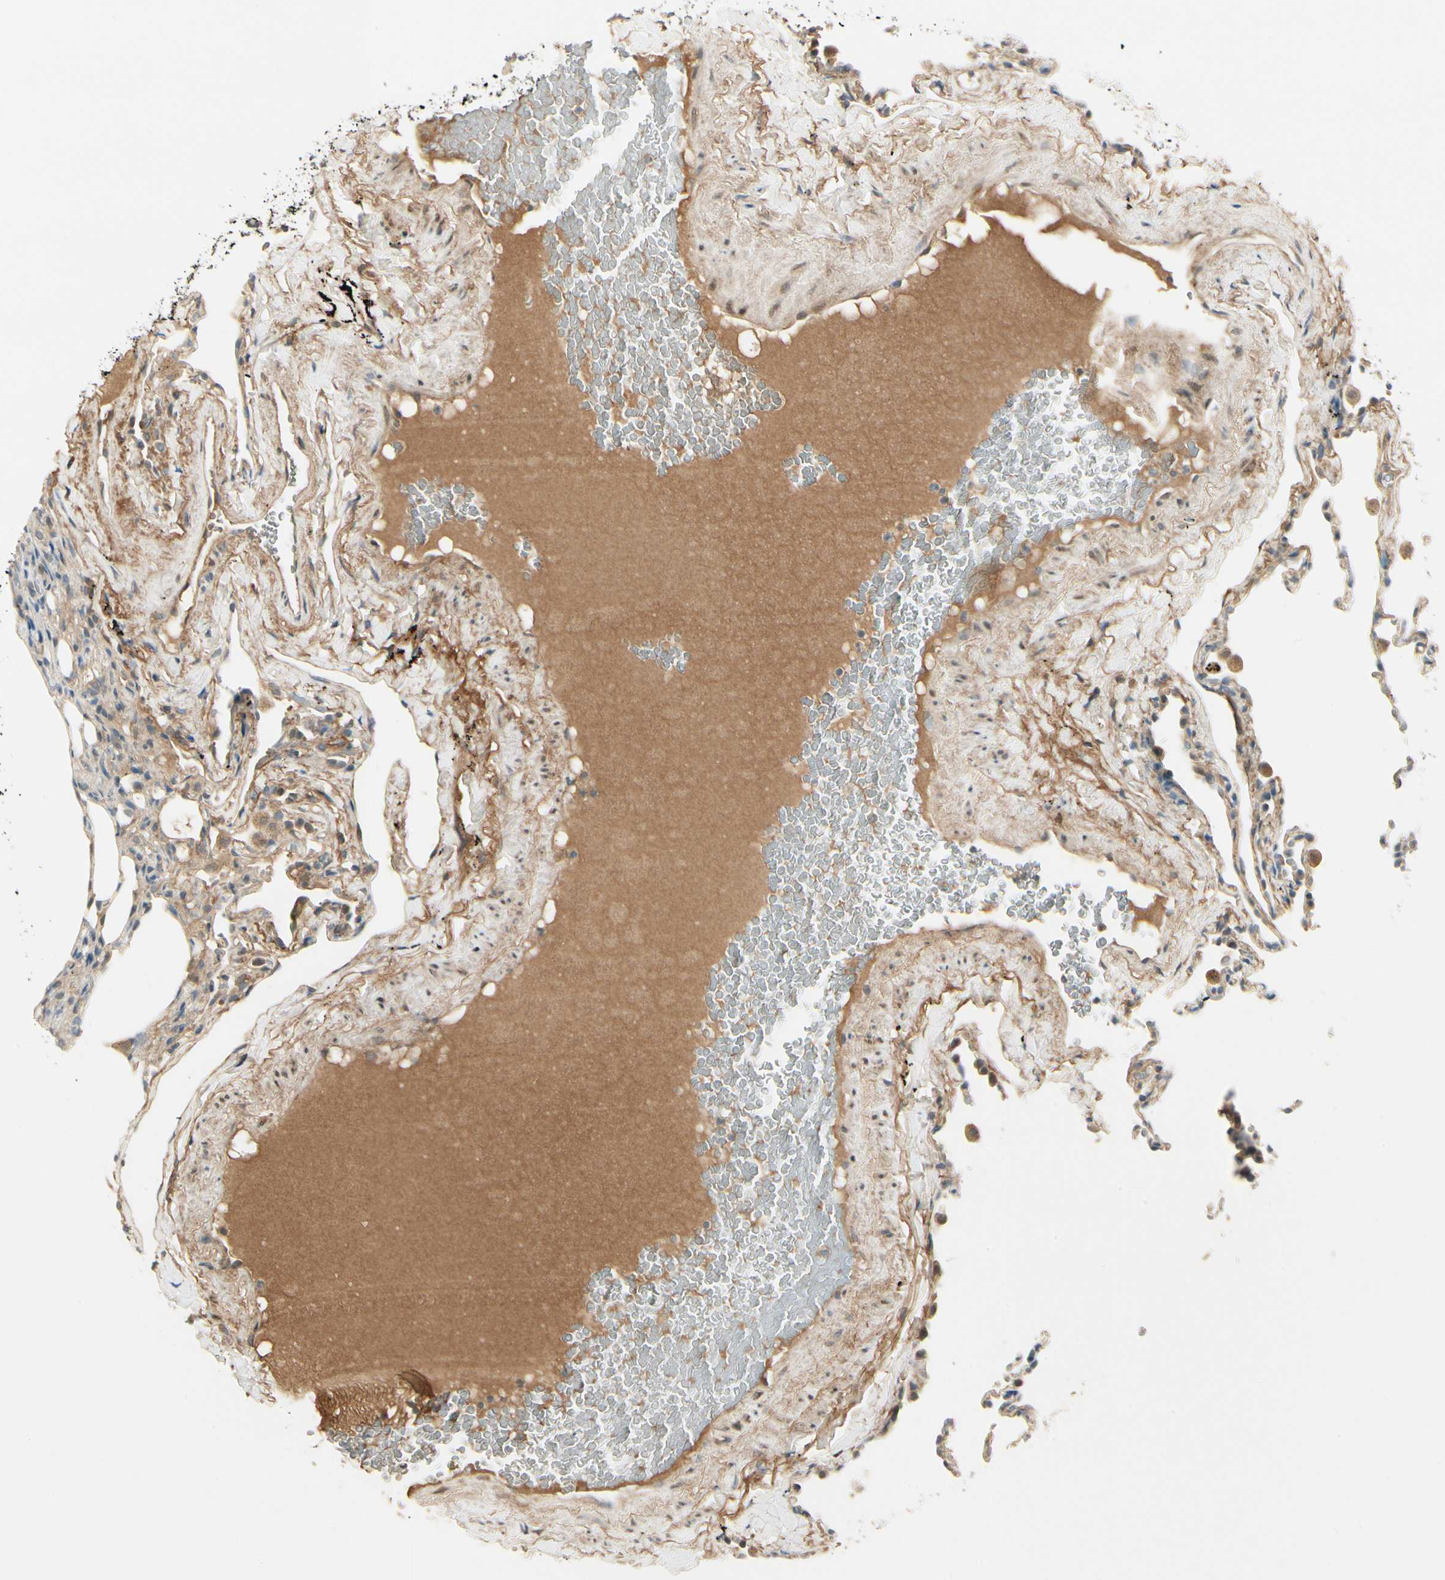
{"staining": {"intensity": "weak", "quantity": "25%-75%", "location": "cytoplasmic/membranous"}, "tissue": "lung", "cell_type": "Alveolar cells", "image_type": "normal", "snomed": [{"axis": "morphology", "description": "Normal tissue, NOS"}, {"axis": "morphology", "description": "Soft tissue tumor metastatic"}, {"axis": "topography", "description": "Lung"}], "caption": "Immunohistochemical staining of benign human lung exhibits low levels of weak cytoplasmic/membranous positivity in about 25%-75% of alveolar cells.", "gene": "EPHB3", "patient": {"sex": "male", "age": 59}}